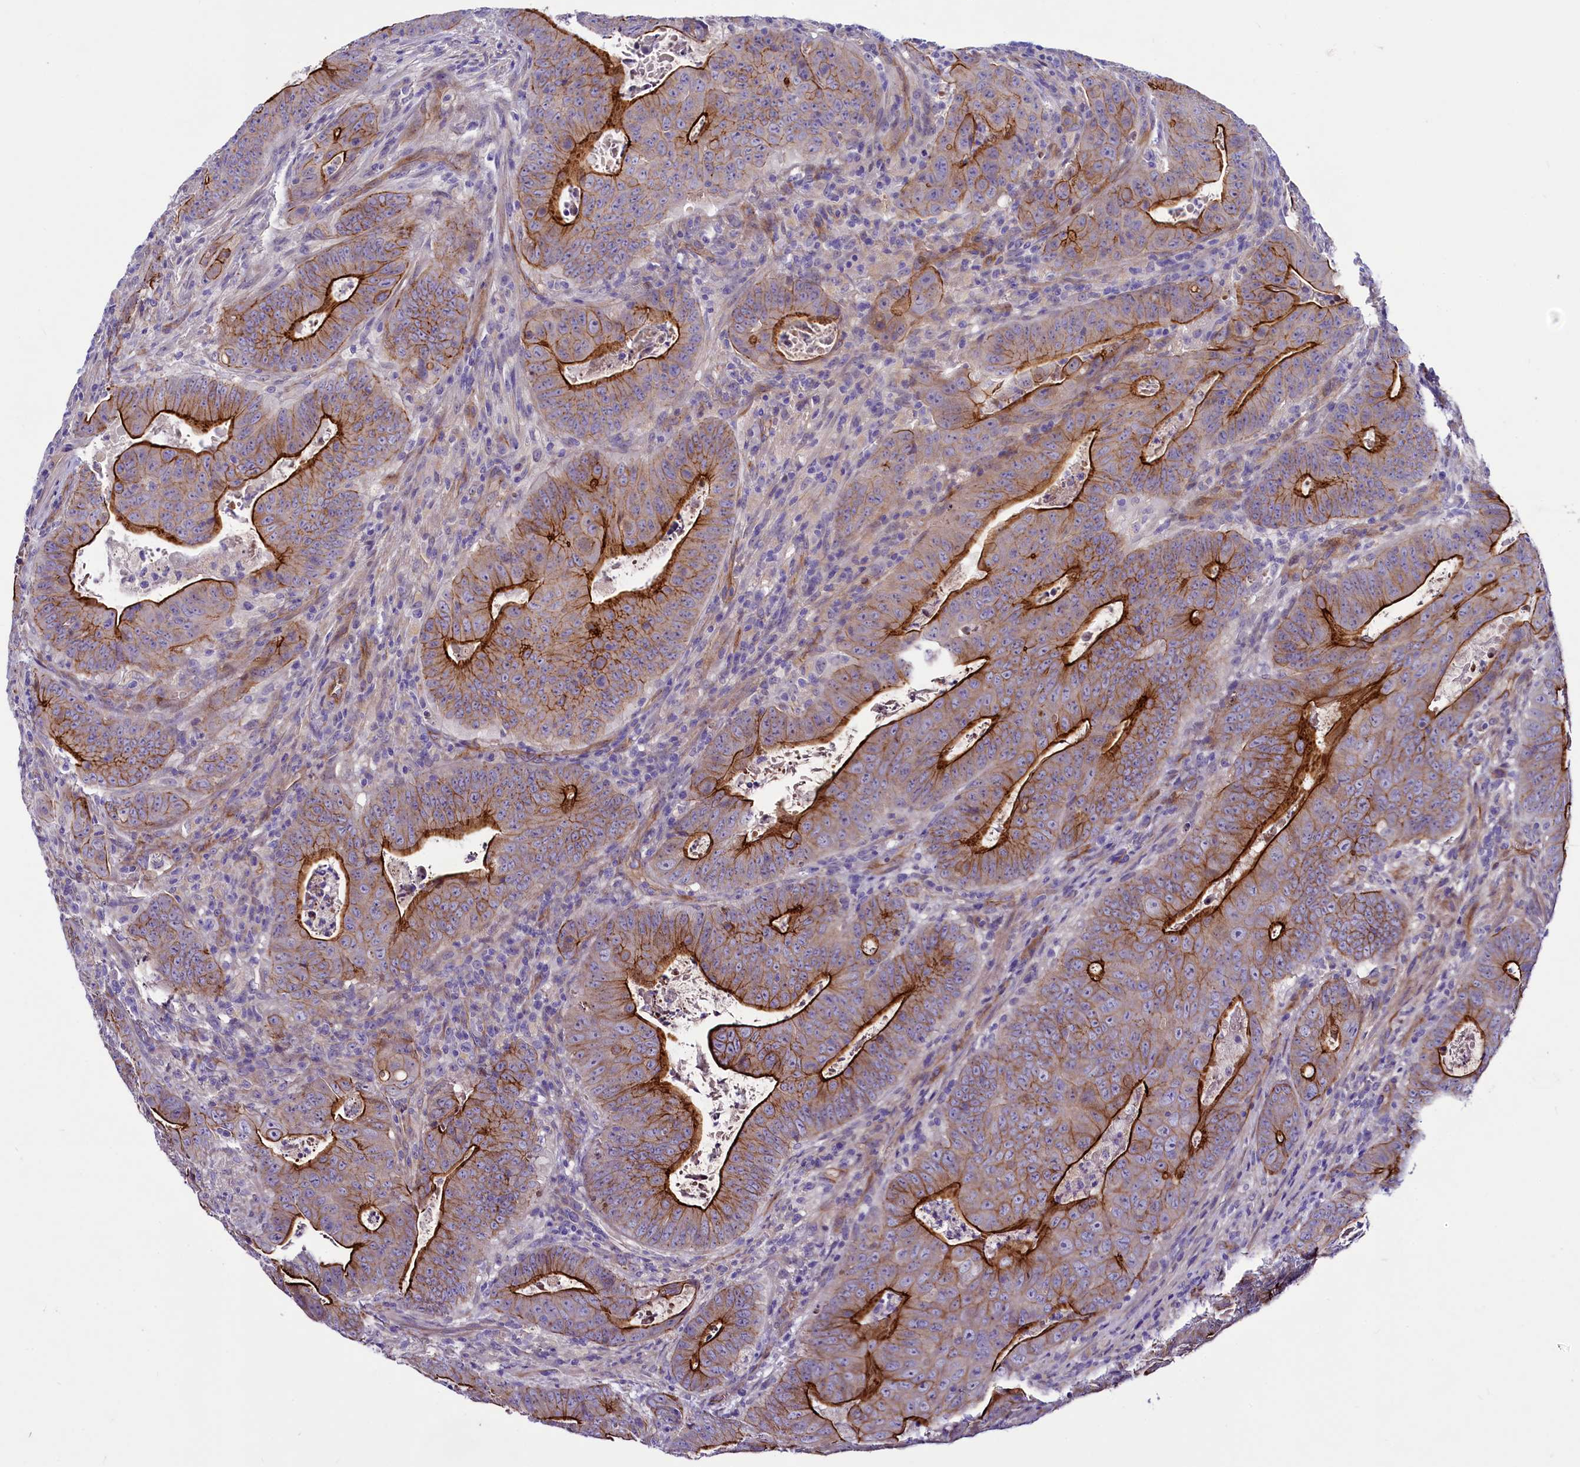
{"staining": {"intensity": "strong", "quantity": "25%-75%", "location": "cytoplasmic/membranous"}, "tissue": "colorectal cancer", "cell_type": "Tumor cells", "image_type": "cancer", "snomed": [{"axis": "morphology", "description": "Adenocarcinoma, NOS"}, {"axis": "topography", "description": "Rectum"}], "caption": "Immunohistochemical staining of human colorectal cancer shows strong cytoplasmic/membranous protein expression in approximately 25%-75% of tumor cells.", "gene": "SLF1", "patient": {"sex": "female", "age": 75}}